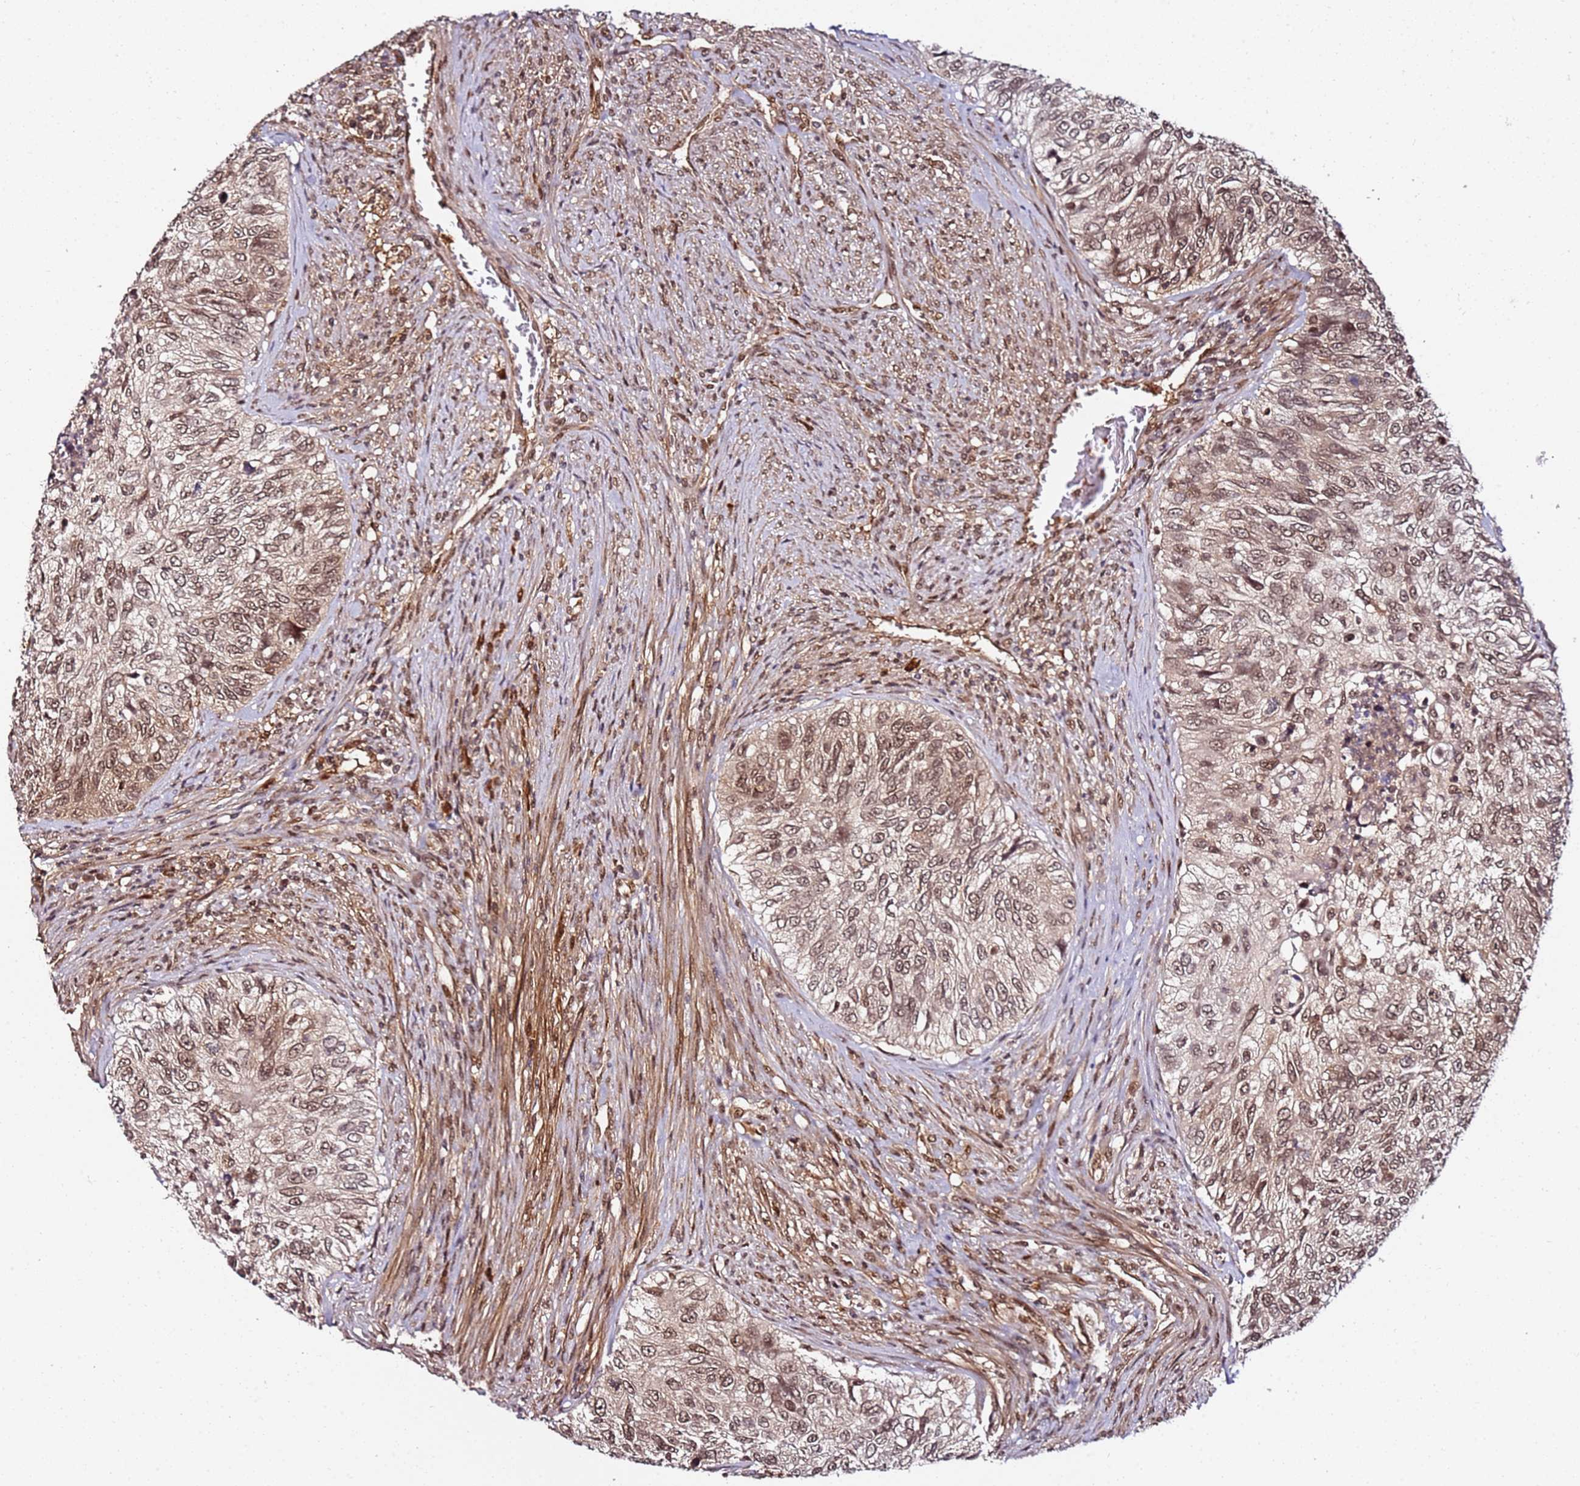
{"staining": {"intensity": "moderate", "quantity": ">75%", "location": "nuclear"}, "tissue": "urothelial cancer", "cell_type": "Tumor cells", "image_type": "cancer", "snomed": [{"axis": "morphology", "description": "Urothelial carcinoma, High grade"}, {"axis": "topography", "description": "Urinary bladder"}], "caption": "Immunohistochemical staining of urothelial cancer shows moderate nuclear protein staining in about >75% of tumor cells.", "gene": "RGS18", "patient": {"sex": "female", "age": 60}}